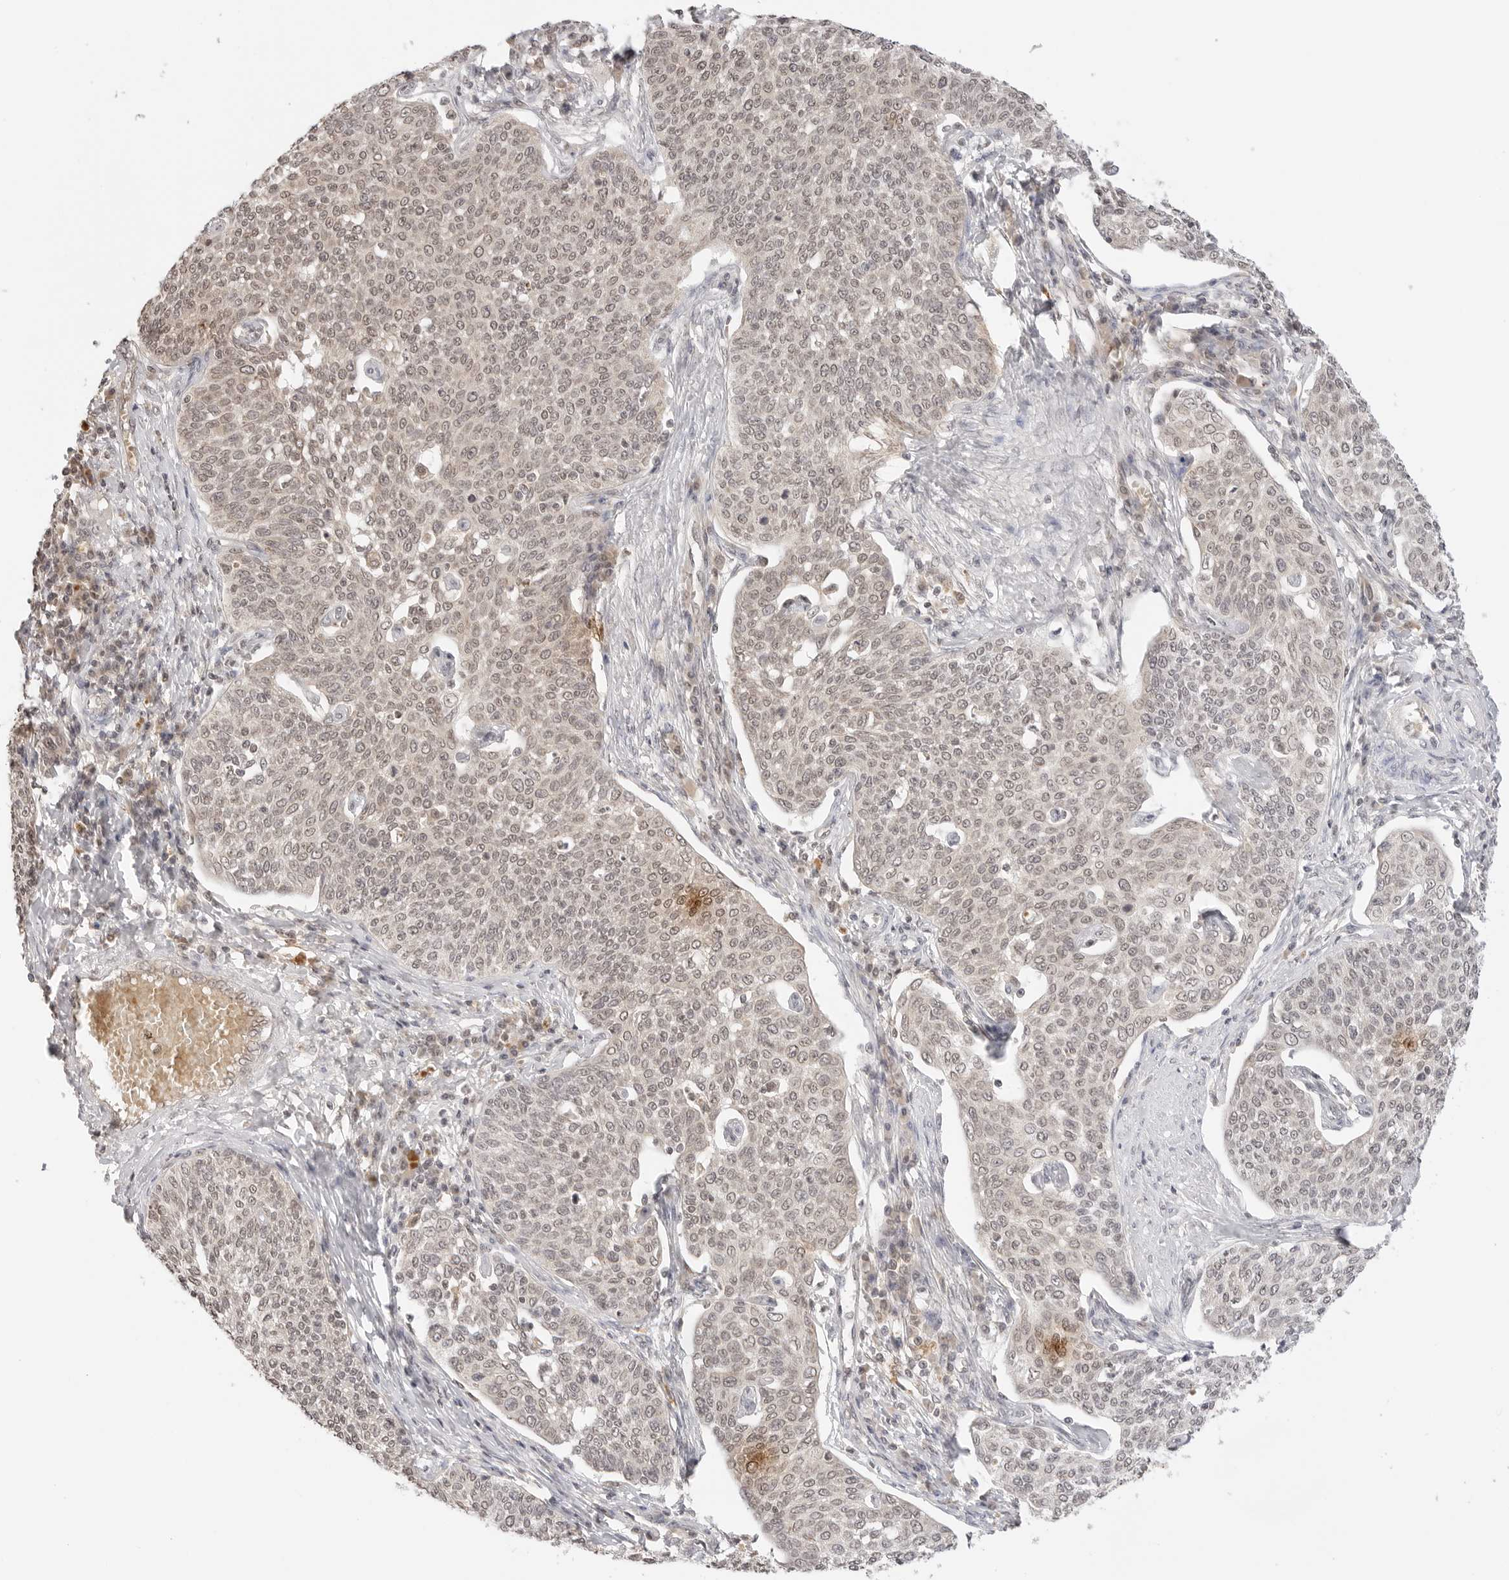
{"staining": {"intensity": "weak", "quantity": ">75%", "location": "nuclear"}, "tissue": "cervical cancer", "cell_type": "Tumor cells", "image_type": "cancer", "snomed": [{"axis": "morphology", "description": "Squamous cell carcinoma, NOS"}, {"axis": "topography", "description": "Cervix"}], "caption": "An immunohistochemistry (IHC) image of neoplastic tissue is shown. Protein staining in brown highlights weak nuclear positivity in cervical squamous cell carcinoma within tumor cells. The staining is performed using DAB brown chromogen to label protein expression. The nuclei are counter-stained blue using hematoxylin.", "gene": "GPR34", "patient": {"sex": "female", "age": 34}}